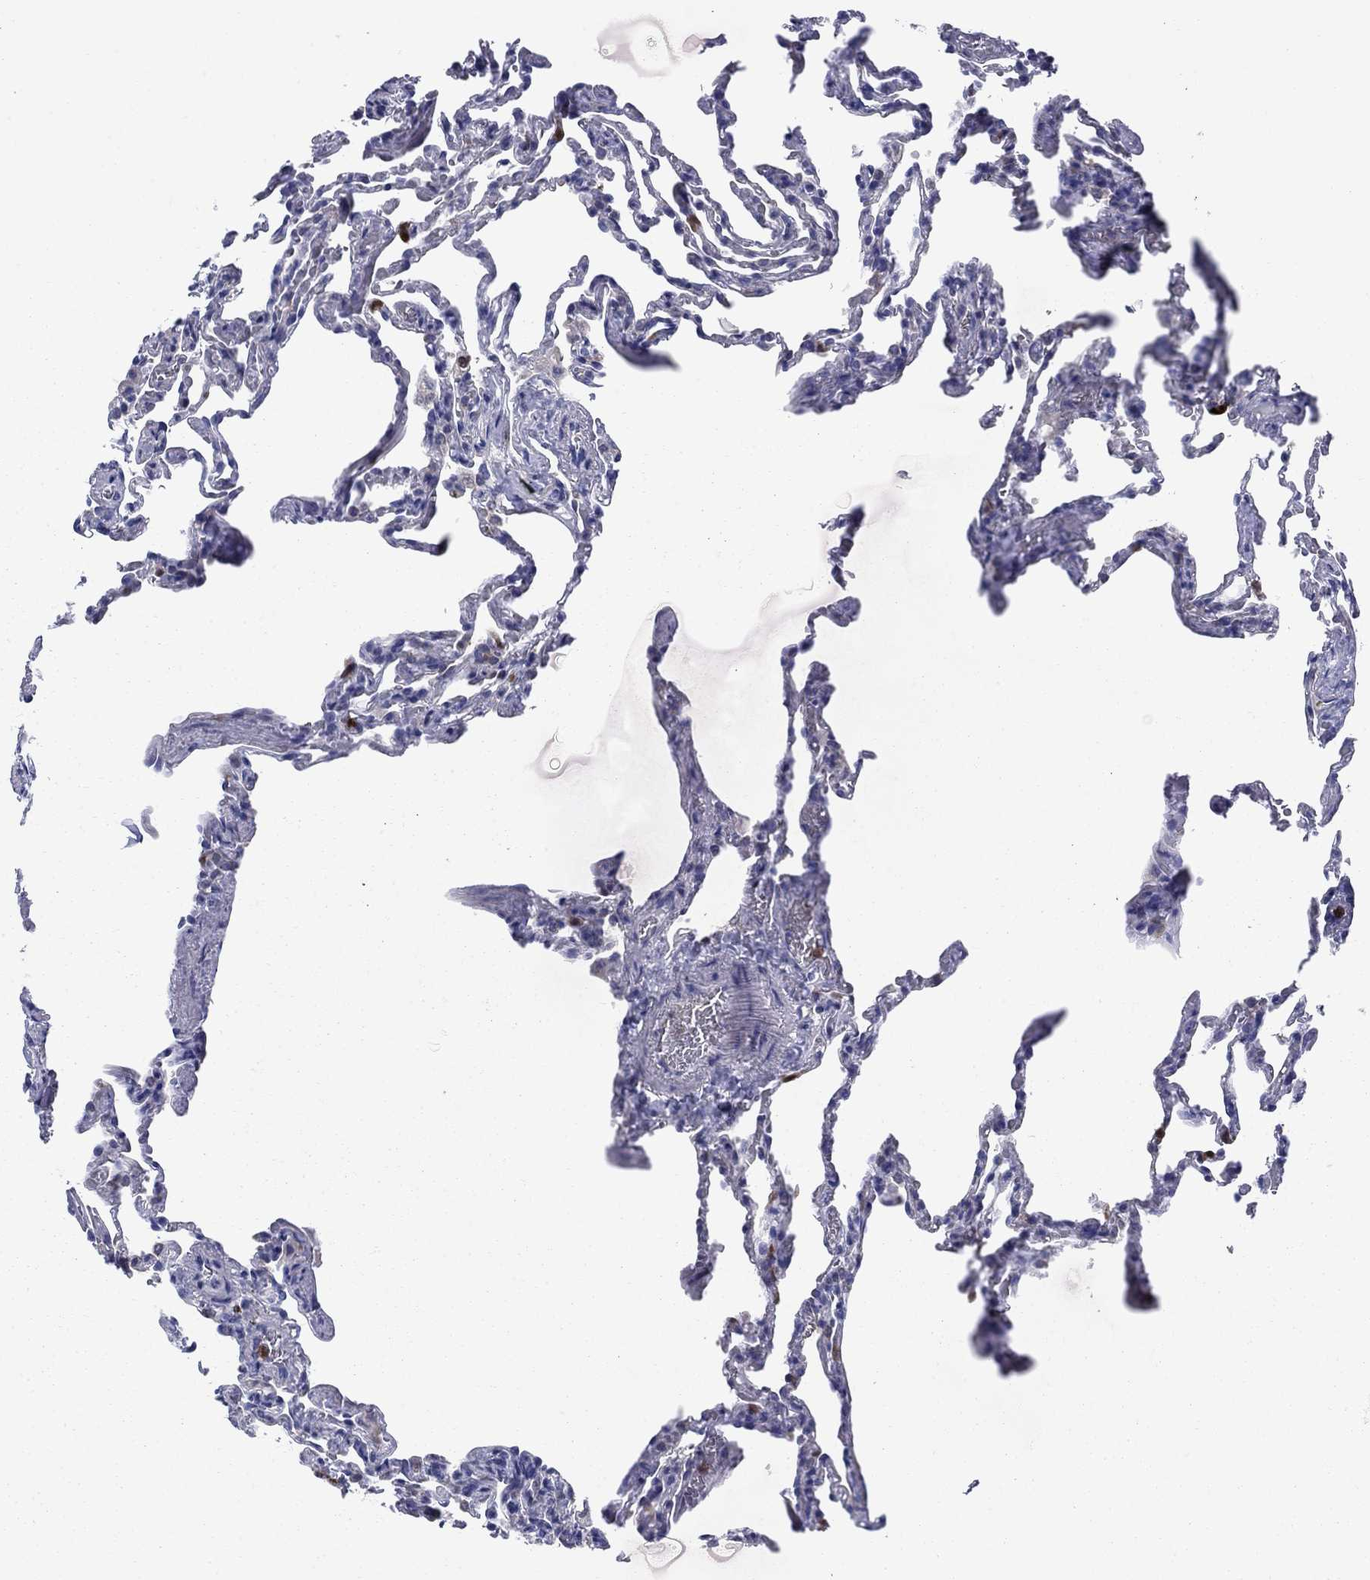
{"staining": {"intensity": "negative", "quantity": "none", "location": "none"}, "tissue": "lung", "cell_type": "Alveolar cells", "image_type": "normal", "snomed": [{"axis": "morphology", "description": "Normal tissue, NOS"}, {"axis": "topography", "description": "Lung"}], "caption": "Immunohistochemistry (IHC) of normal human lung displays no expression in alveolar cells. (DAB (3,3'-diaminobenzidine) IHC, high magnification).", "gene": "SERPINB2", "patient": {"sex": "female", "age": 43}}